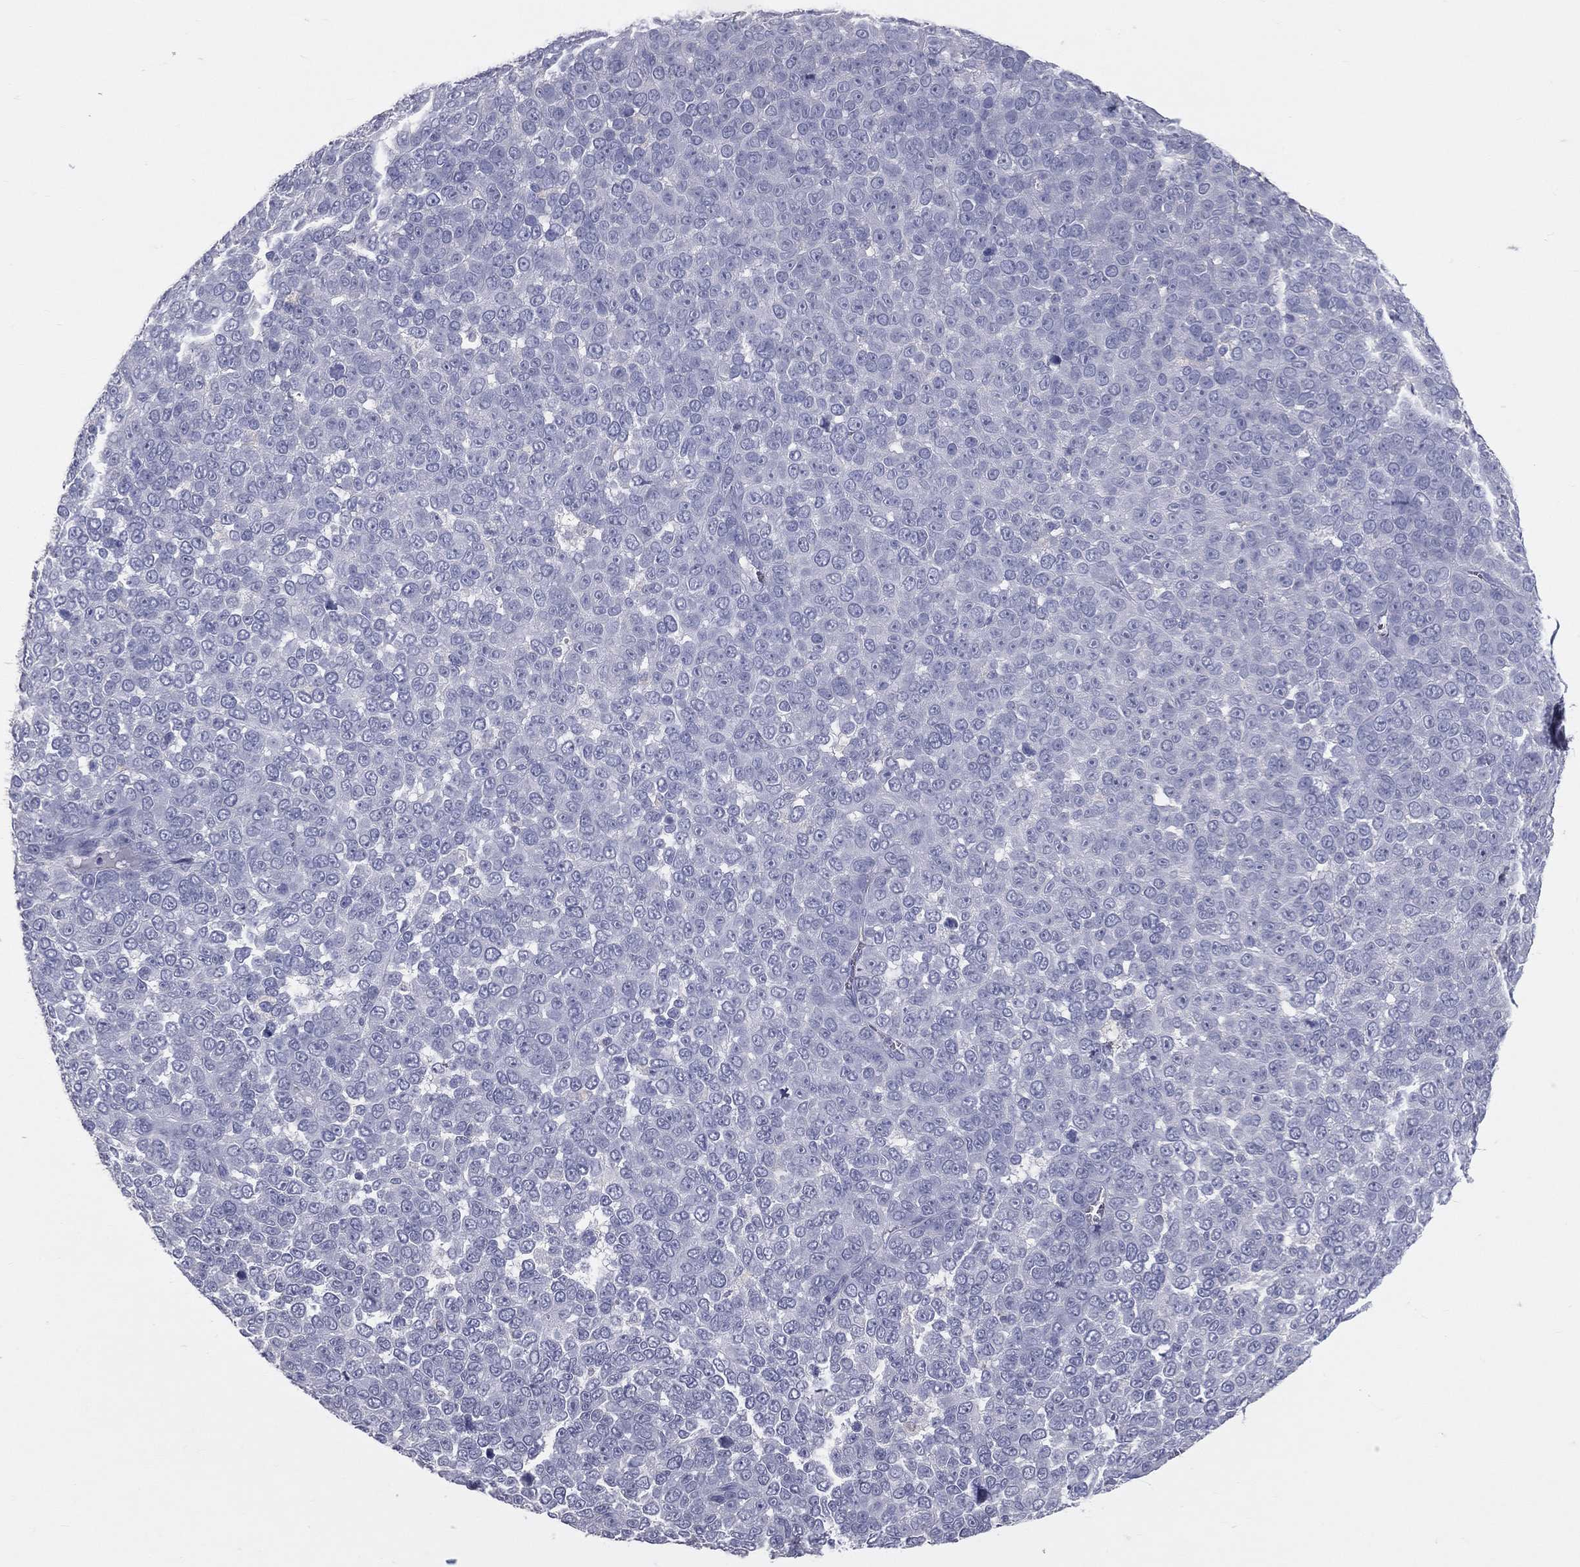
{"staining": {"intensity": "negative", "quantity": "none", "location": "none"}, "tissue": "melanoma", "cell_type": "Tumor cells", "image_type": "cancer", "snomed": [{"axis": "morphology", "description": "Malignant melanoma, NOS"}, {"axis": "topography", "description": "Skin"}], "caption": "Immunohistochemistry (IHC) of malignant melanoma reveals no staining in tumor cells.", "gene": "TFPI2", "patient": {"sex": "female", "age": 95}}